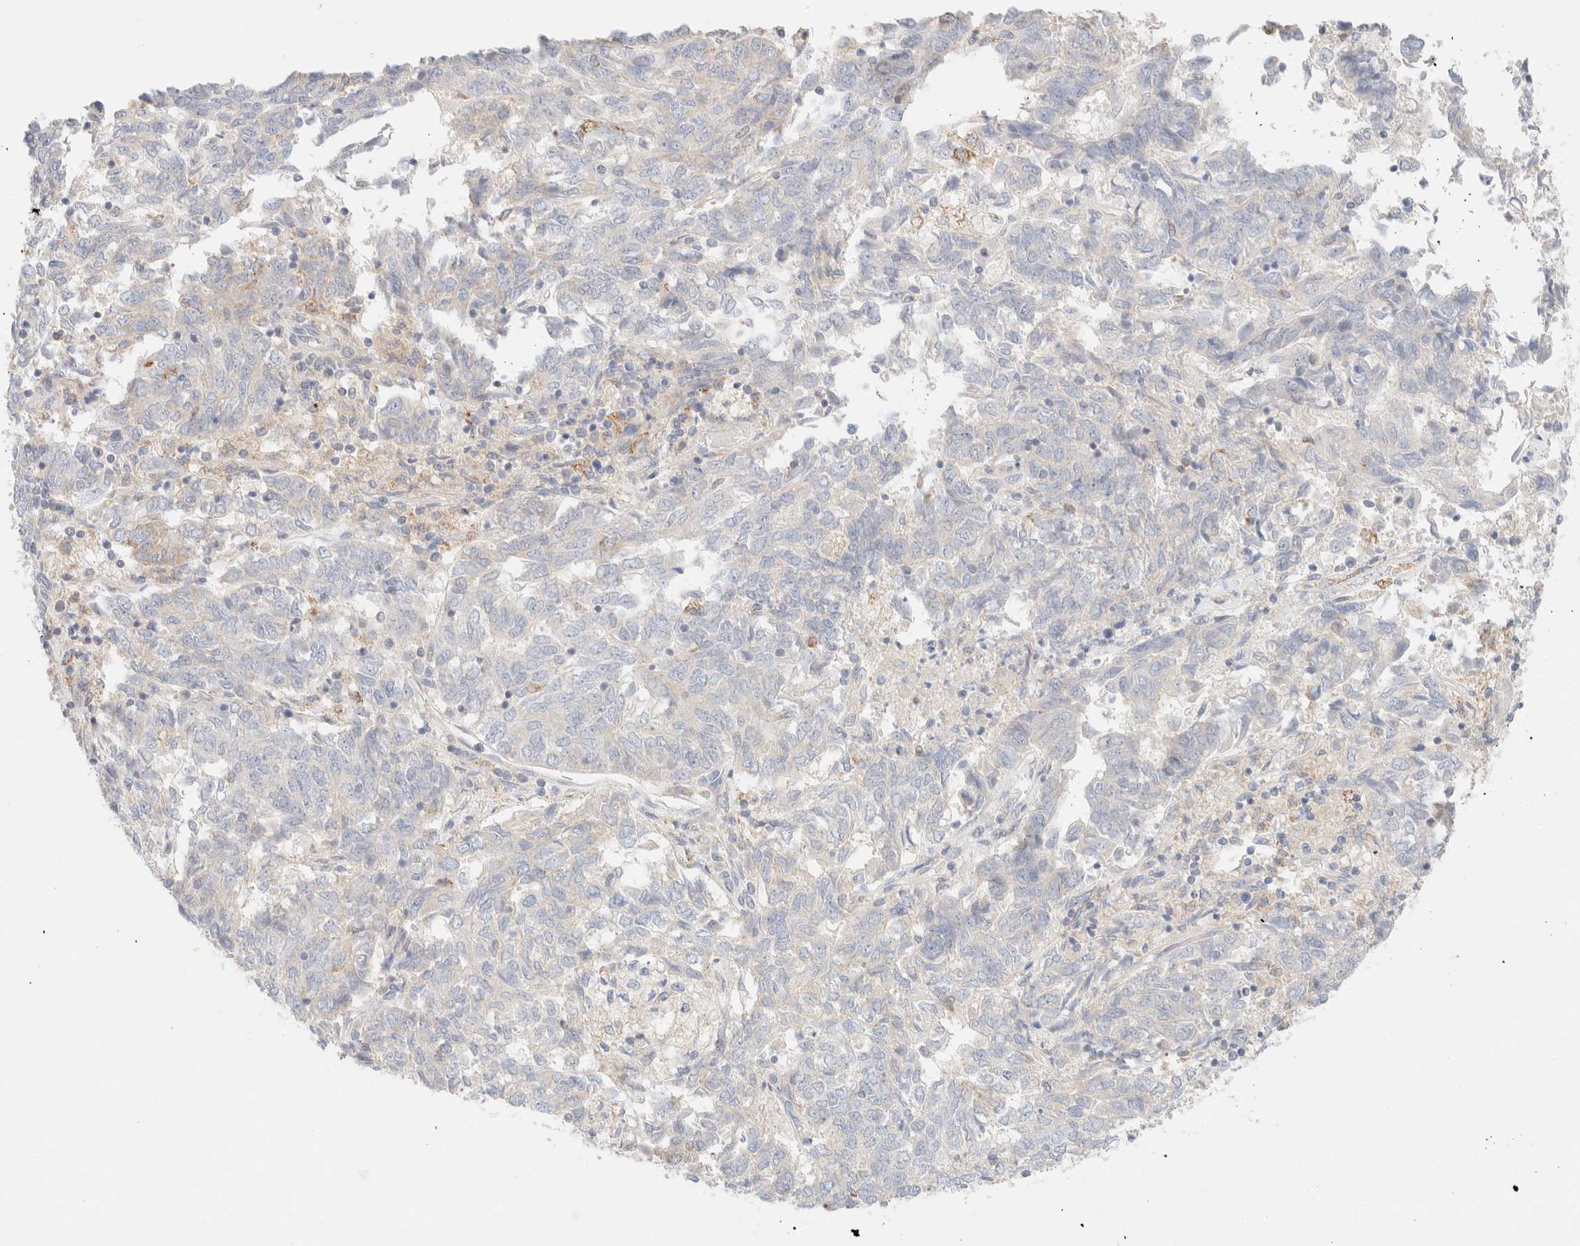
{"staining": {"intensity": "negative", "quantity": "none", "location": "none"}, "tissue": "endometrial cancer", "cell_type": "Tumor cells", "image_type": "cancer", "snomed": [{"axis": "morphology", "description": "Adenocarcinoma, NOS"}, {"axis": "topography", "description": "Endometrium"}], "caption": "The immunohistochemistry image has no significant expression in tumor cells of adenocarcinoma (endometrial) tissue. Brightfield microscopy of IHC stained with DAB (brown) and hematoxylin (blue), captured at high magnification.", "gene": "SARM1", "patient": {"sex": "female", "age": 80}}